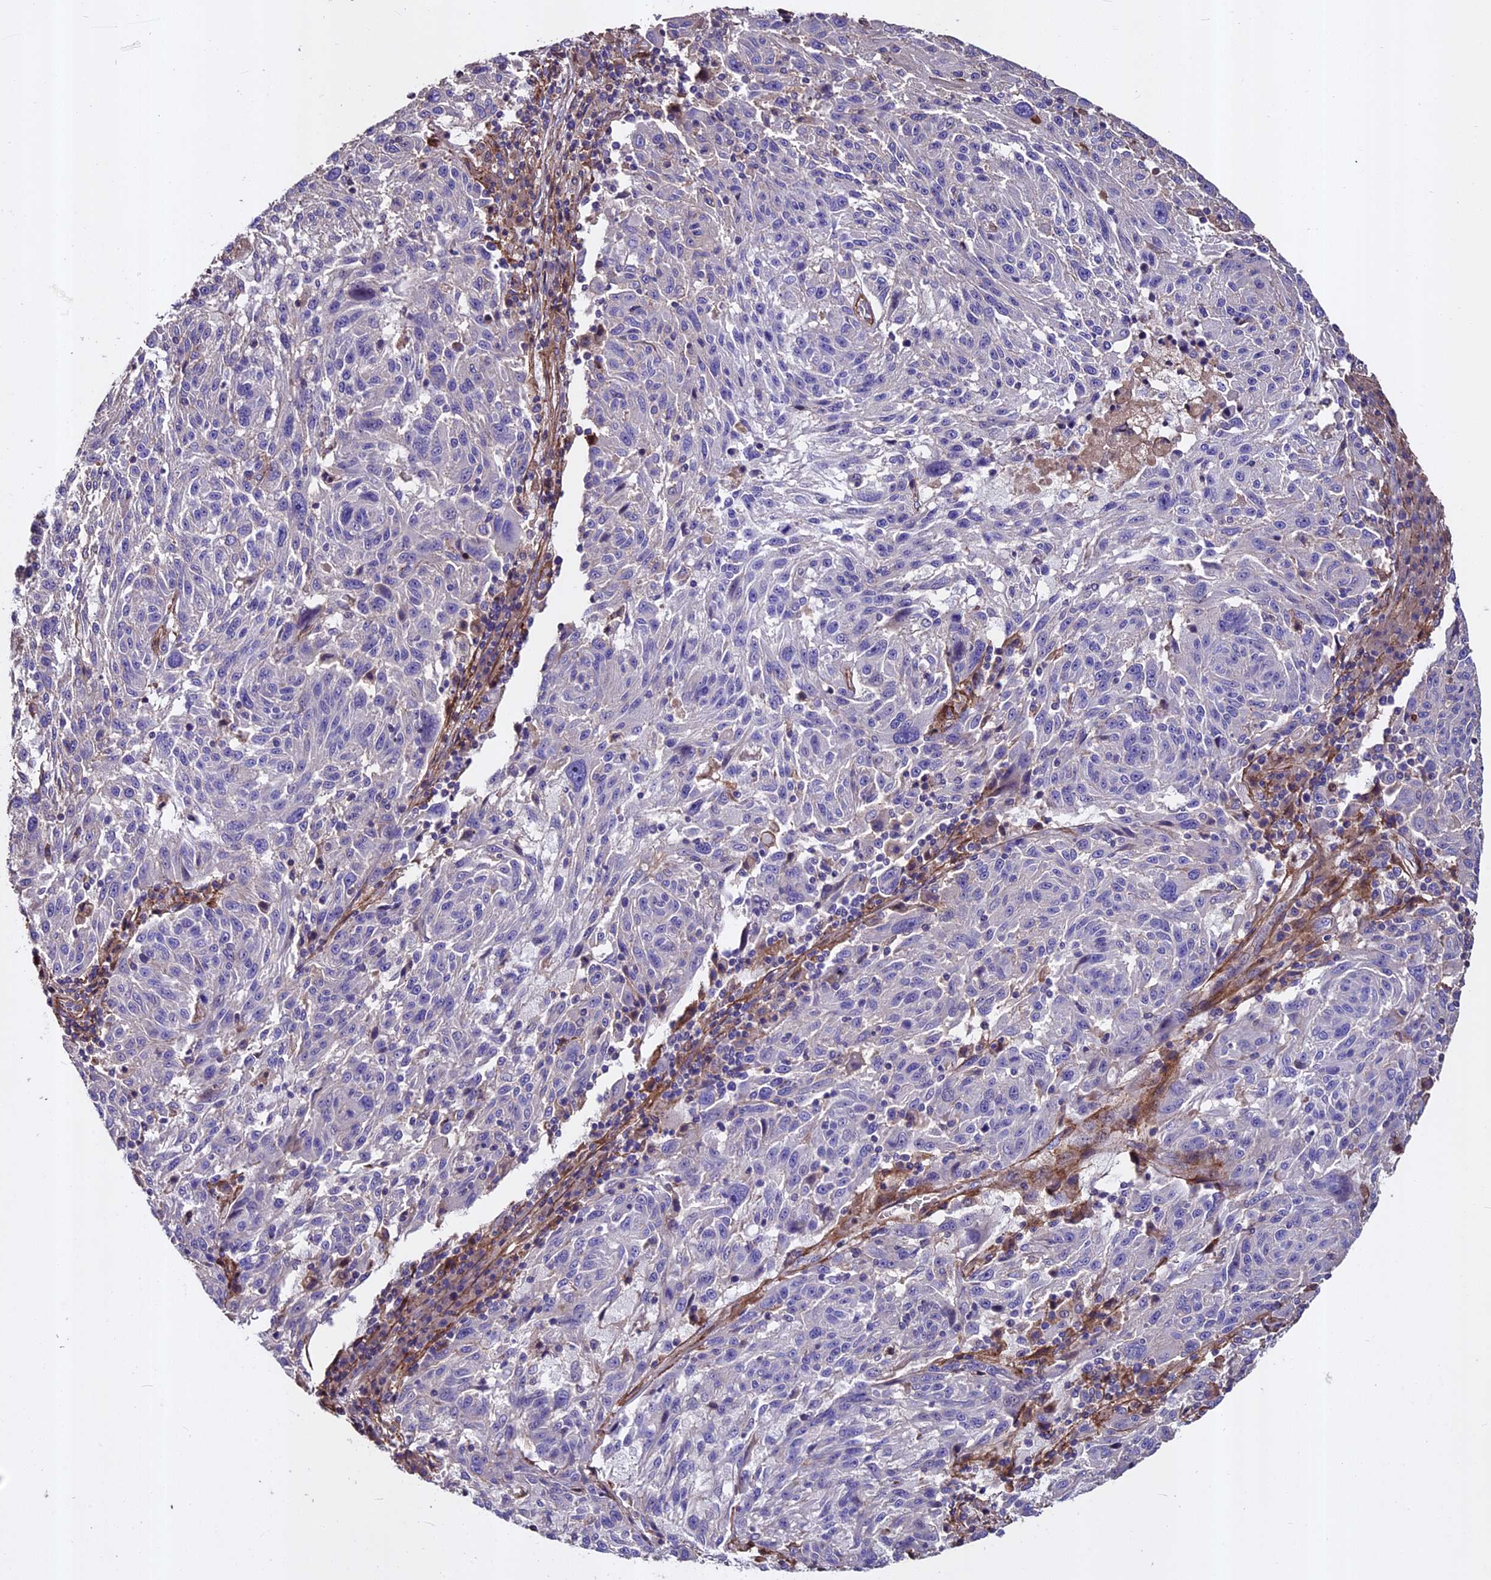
{"staining": {"intensity": "negative", "quantity": "none", "location": "none"}, "tissue": "melanoma", "cell_type": "Tumor cells", "image_type": "cancer", "snomed": [{"axis": "morphology", "description": "Malignant melanoma, NOS"}, {"axis": "topography", "description": "Skin"}], "caption": "Immunohistochemistry of human melanoma reveals no staining in tumor cells. (DAB (3,3'-diaminobenzidine) immunohistochemistry (IHC) with hematoxylin counter stain).", "gene": "EVA1B", "patient": {"sex": "male", "age": 53}}